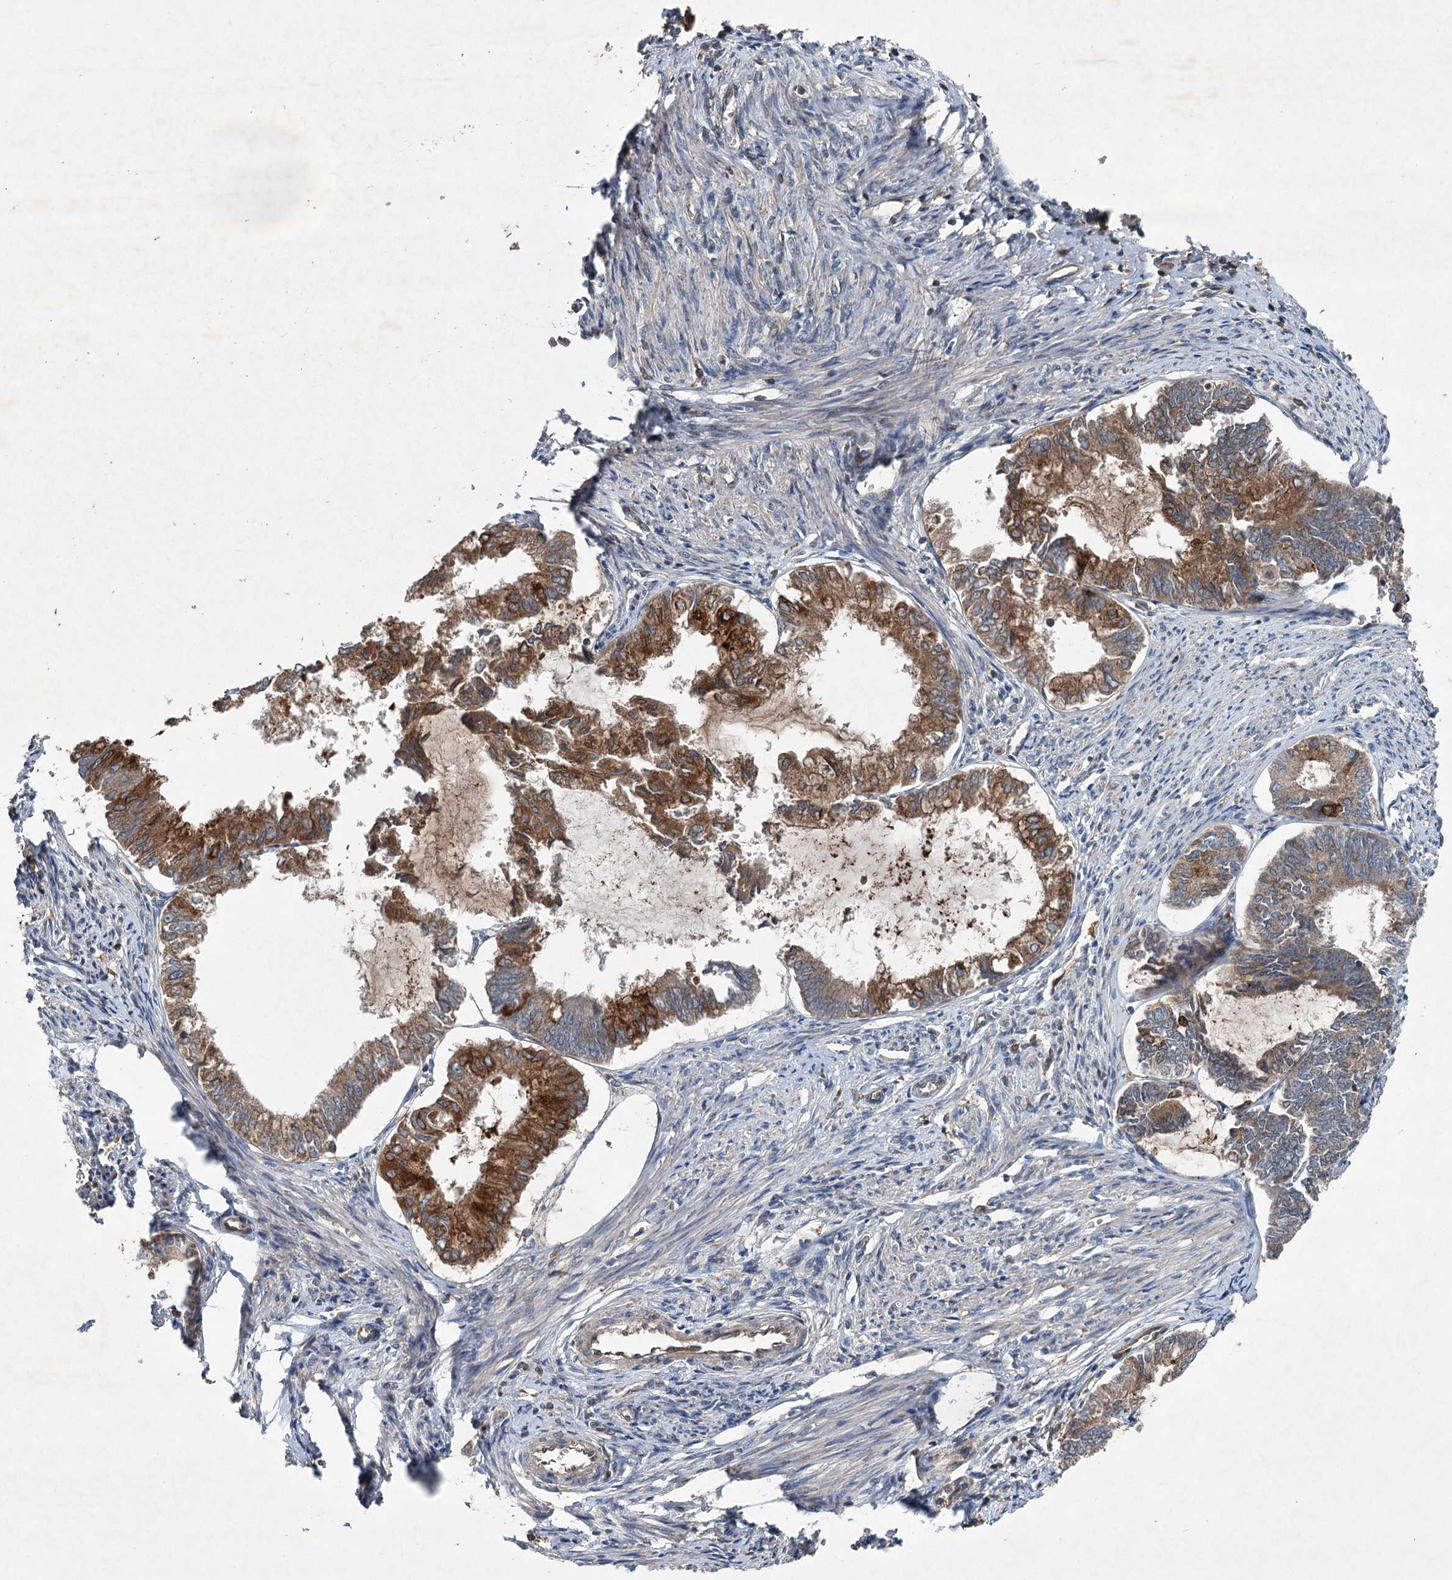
{"staining": {"intensity": "moderate", "quantity": "25%-75%", "location": "cytoplasmic/membranous"}, "tissue": "endometrial cancer", "cell_type": "Tumor cells", "image_type": "cancer", "snomed": [{"axis": "morphology", "description": "Adenocarcinoma, NOS"}, {"axis": "topography", "description": "Endometrium"}], "caption": "Immunohistochemistry (DAB) staining of human endometrial adenocarcinoma demonstrates moderate cytoplasmic/membranous protein staining in about 25%-75% of tumor cells.", "gene": "TAPBPL", "patient": {"sex": "female", "age": 86}}